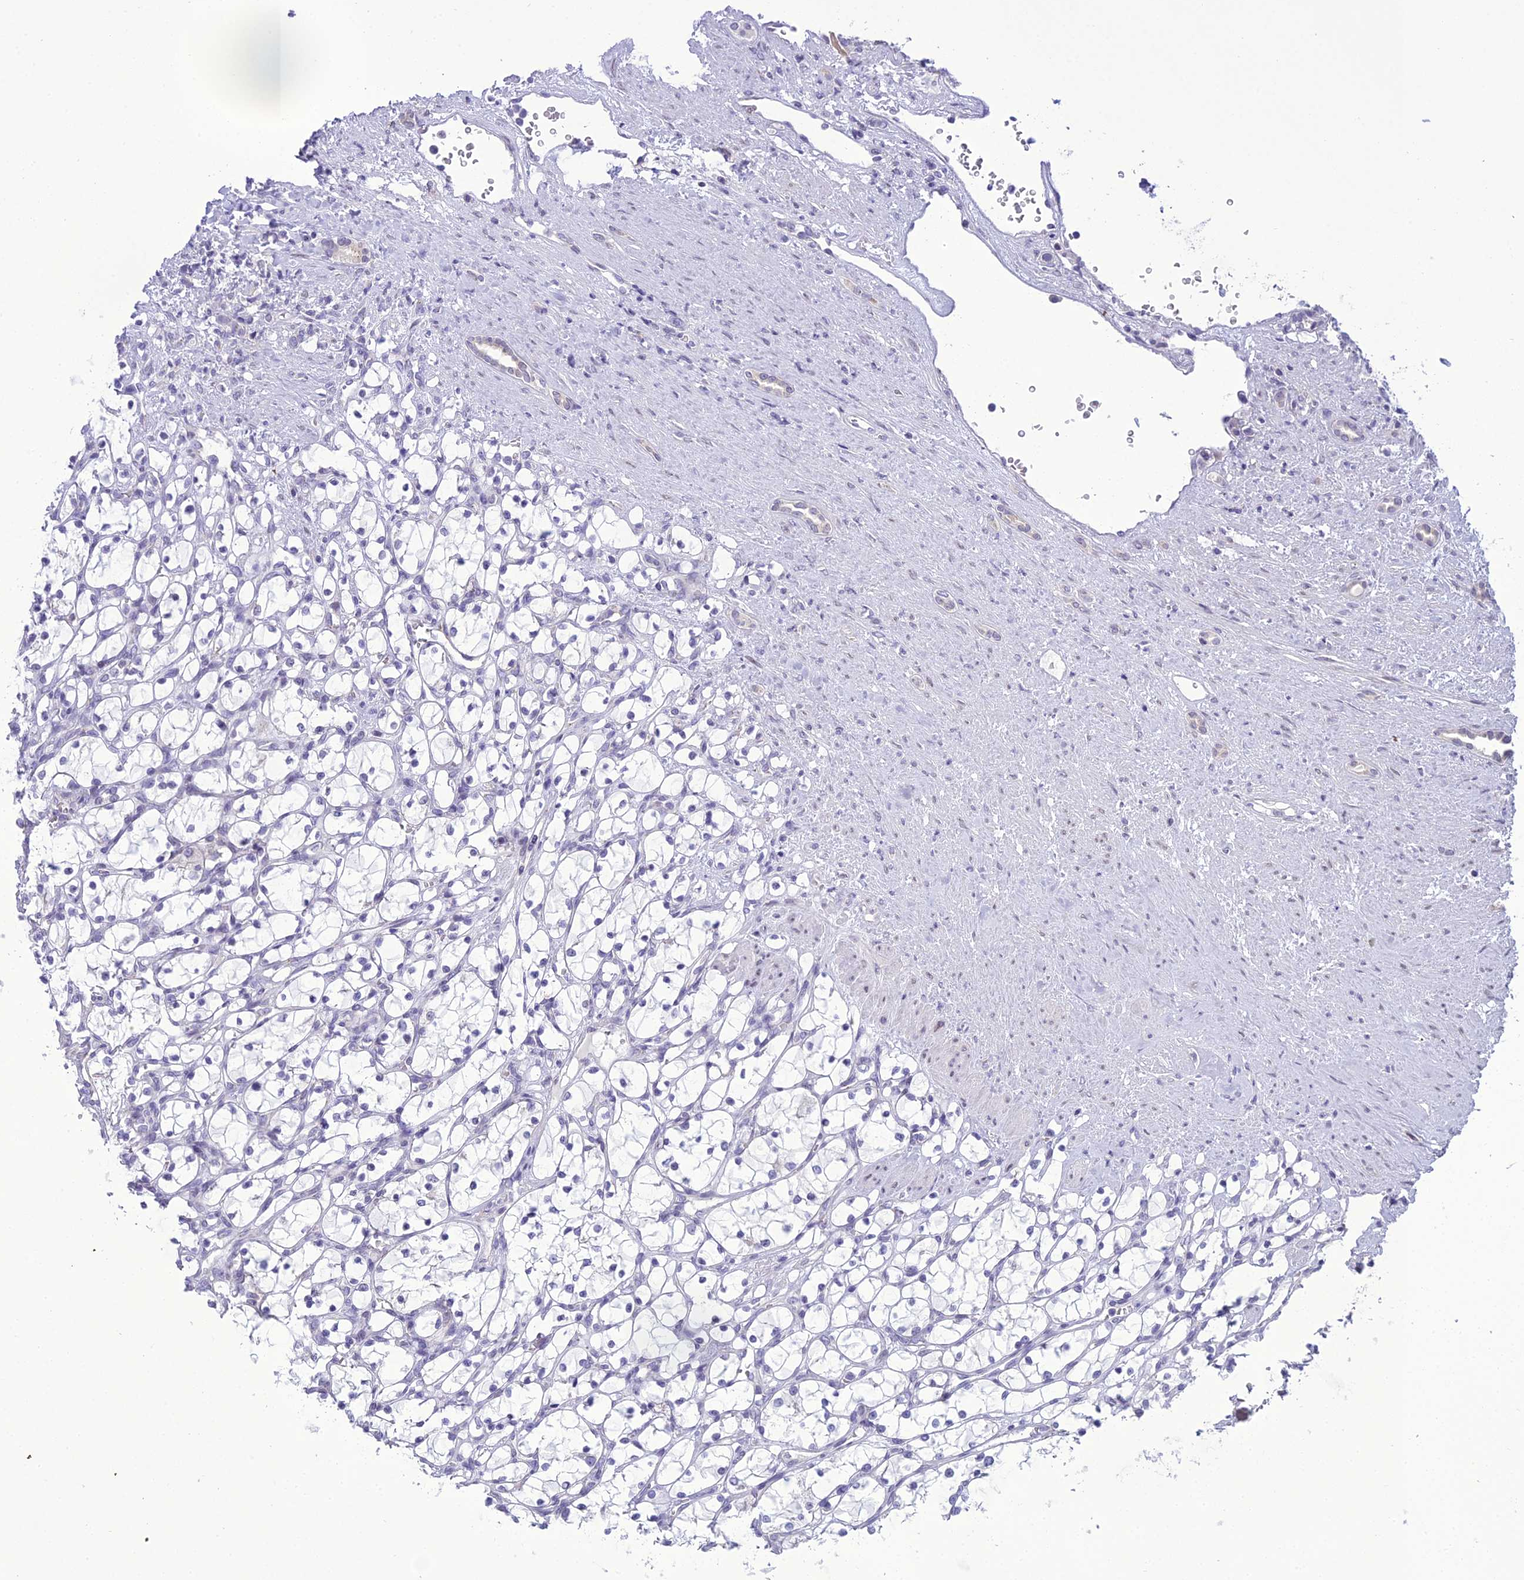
{"staining": {"intensity": "negative", "quantity": "none", "location": "none"}, "tissue": "renal cancer", "cell_type": "Tumor cells", "image_type": "cancer", "snomed": [{"axis": "morphology", "description": "Adenocarcinoma, NOS"}, {"axis": "topography", "description": "Kidney"}], "caption": "The image shows no staining of tumor cells in renal cancer (adenocarcinoma).", "gene": "B9D2", "patient": {"sex": "female", "age": 69}}